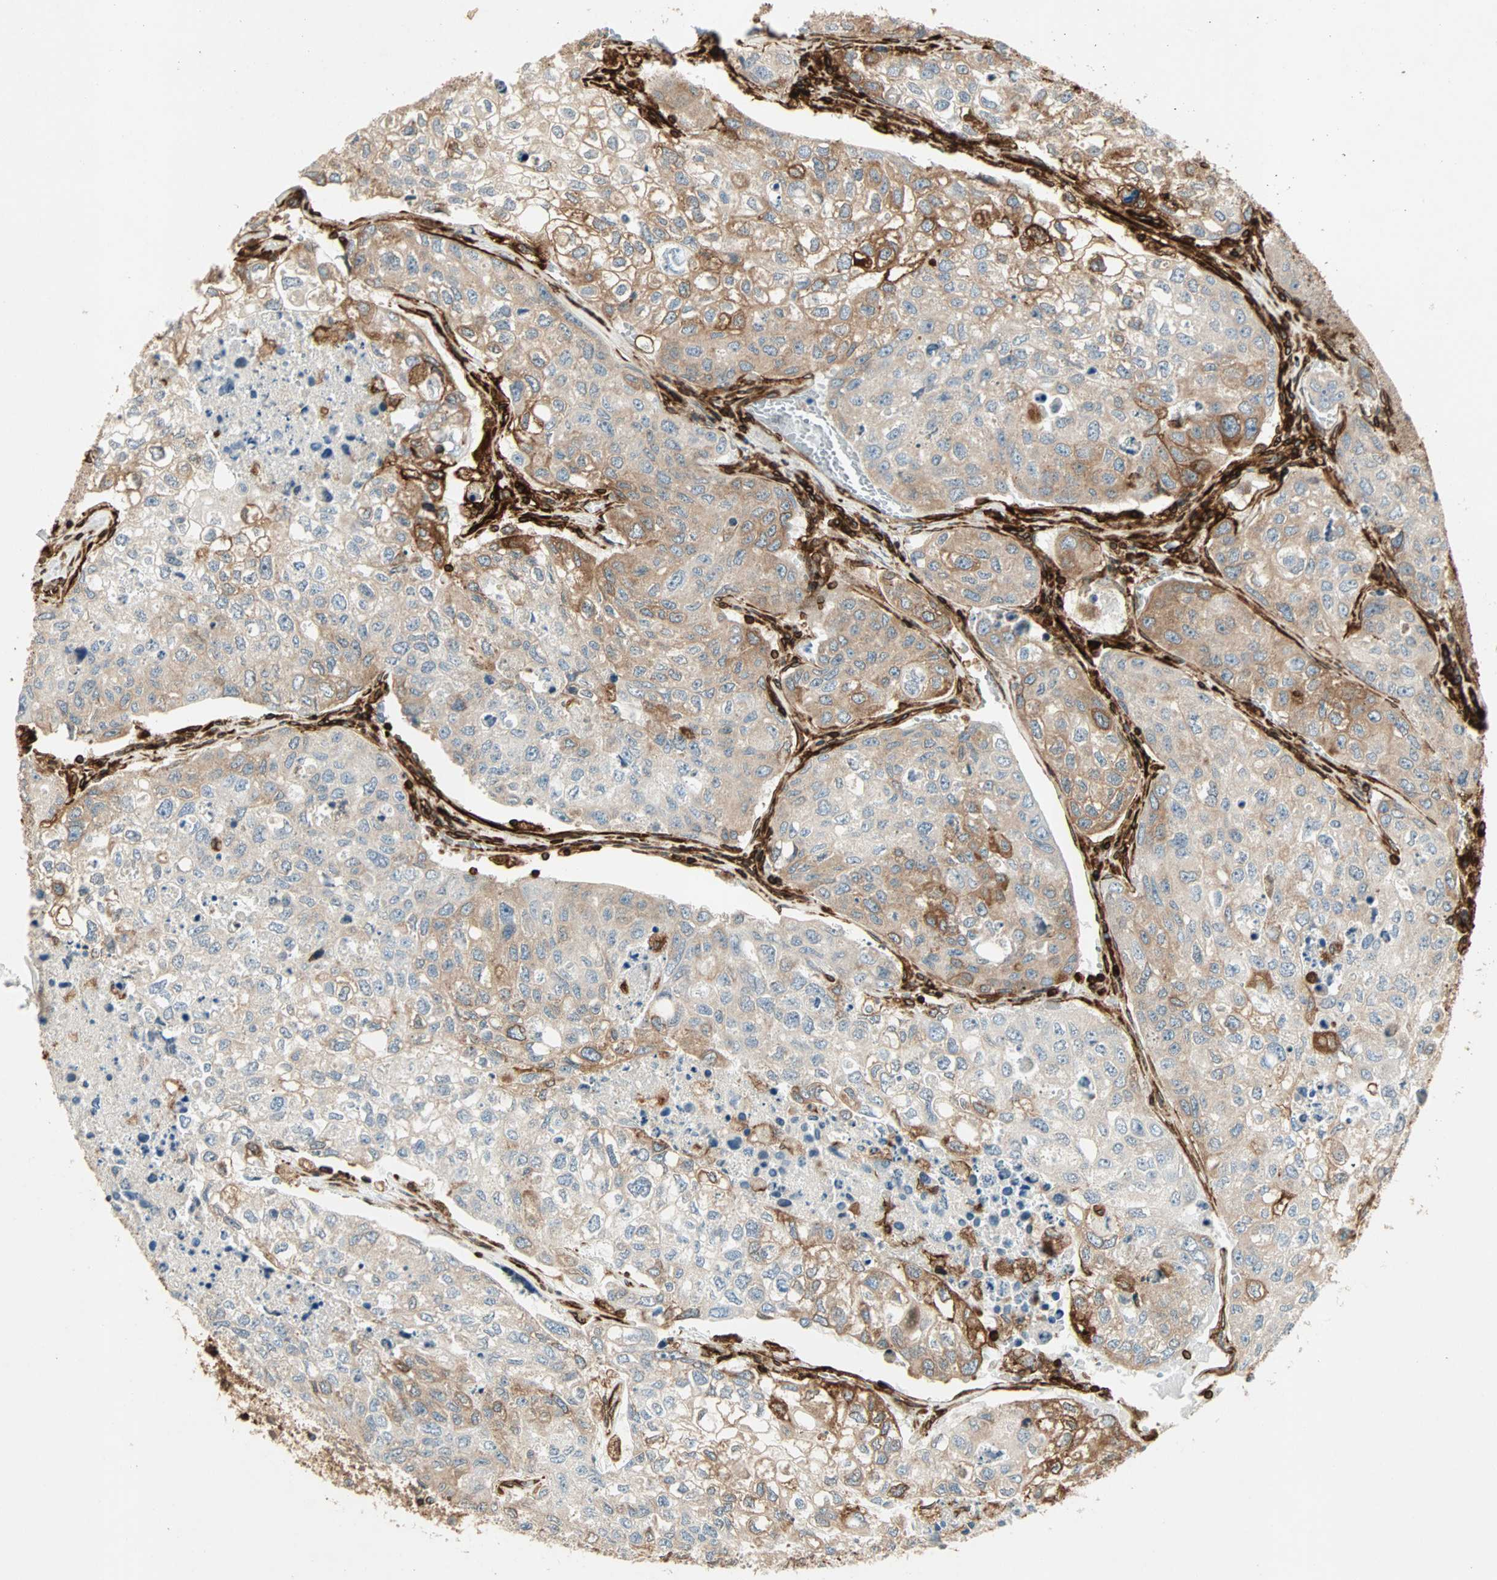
{"staining": {"intensity": "moderate", "quantity": ">75%", "location": "cytoplasmic/membranous"}, "tissue": "urothelial cancer", "cell_type": "Tumor cells", "image_type": "cancer", "snomed": [{"axis": "morphology", "description": "Urothelial carcinoma, High grade"}, {"axis": "topography", "description": "Lymph node"}, {"axis": "topography", "description": "Urinary bladder"}], "caption": "High-magnification brightfield microscopy of urothelial carcinoma (high-grade) stained with DAB (3,3'-diaminobenzidine) (brown) and counterstained with hematoxylin (blue). tumor cells exhibit moderate cytoplasmic/membranous staining is present in about>75% of cells.", "gene": "TAPBP", "patient": {"sex": "male", "age": 51}}